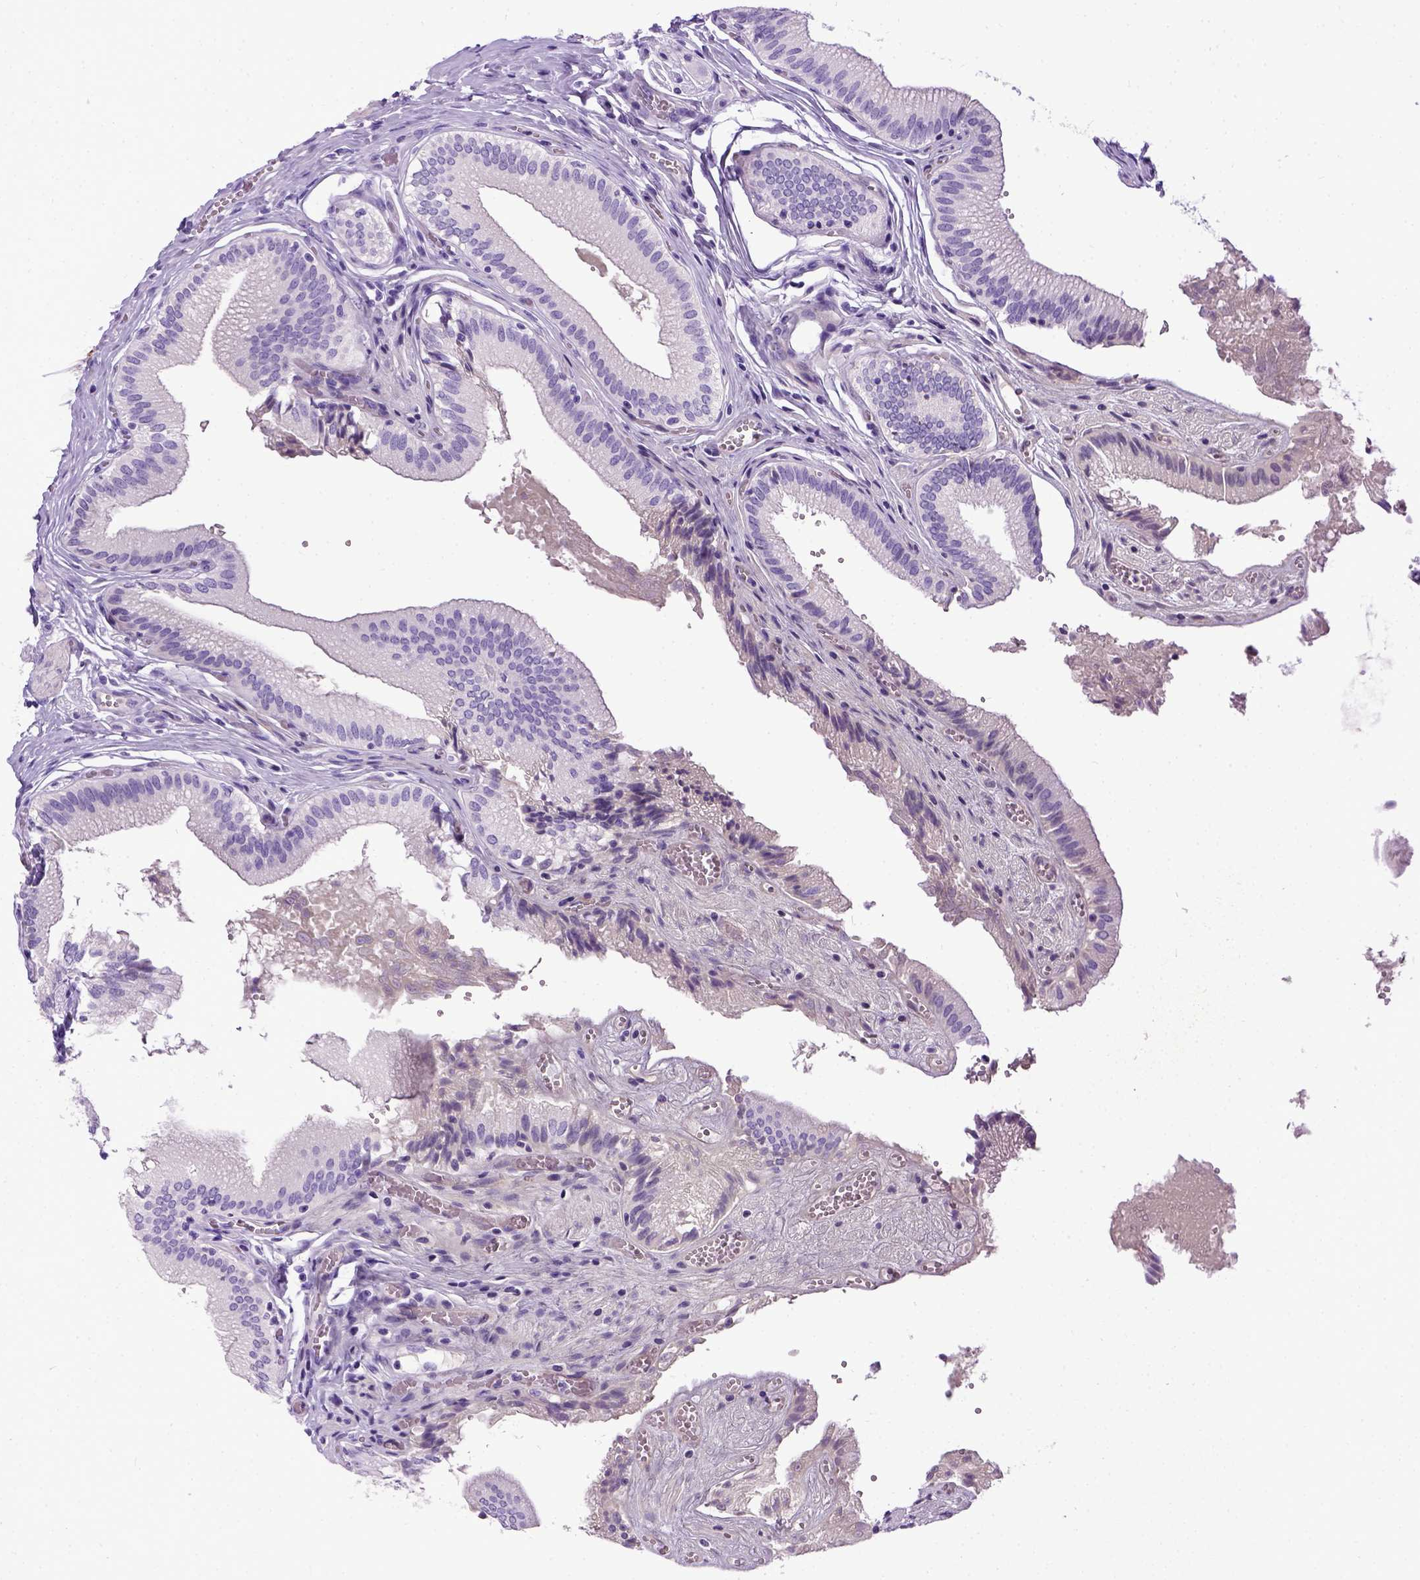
{"staining": {"intensity": "weak", "quantity": "<25%", "location": "cytoplasmic/membranous"}, "tissue": "gallbladder", "cell_type": "Glandular cells", "image_type": "normal", "snomed": [{"axis": "morphology", "description": "Normal tissue, NOS"}, {"axis": "topography", "description": "Gallbladder"}, {"axis": "topography", "description": "Peripheral nerve tissue"}], "caption": "A micrograph of gallbladder stained for a protein demonstrates no brown staining in glandular cells.", "gene": "IGF2", "patient": {"sex": "male", "age": 17}}